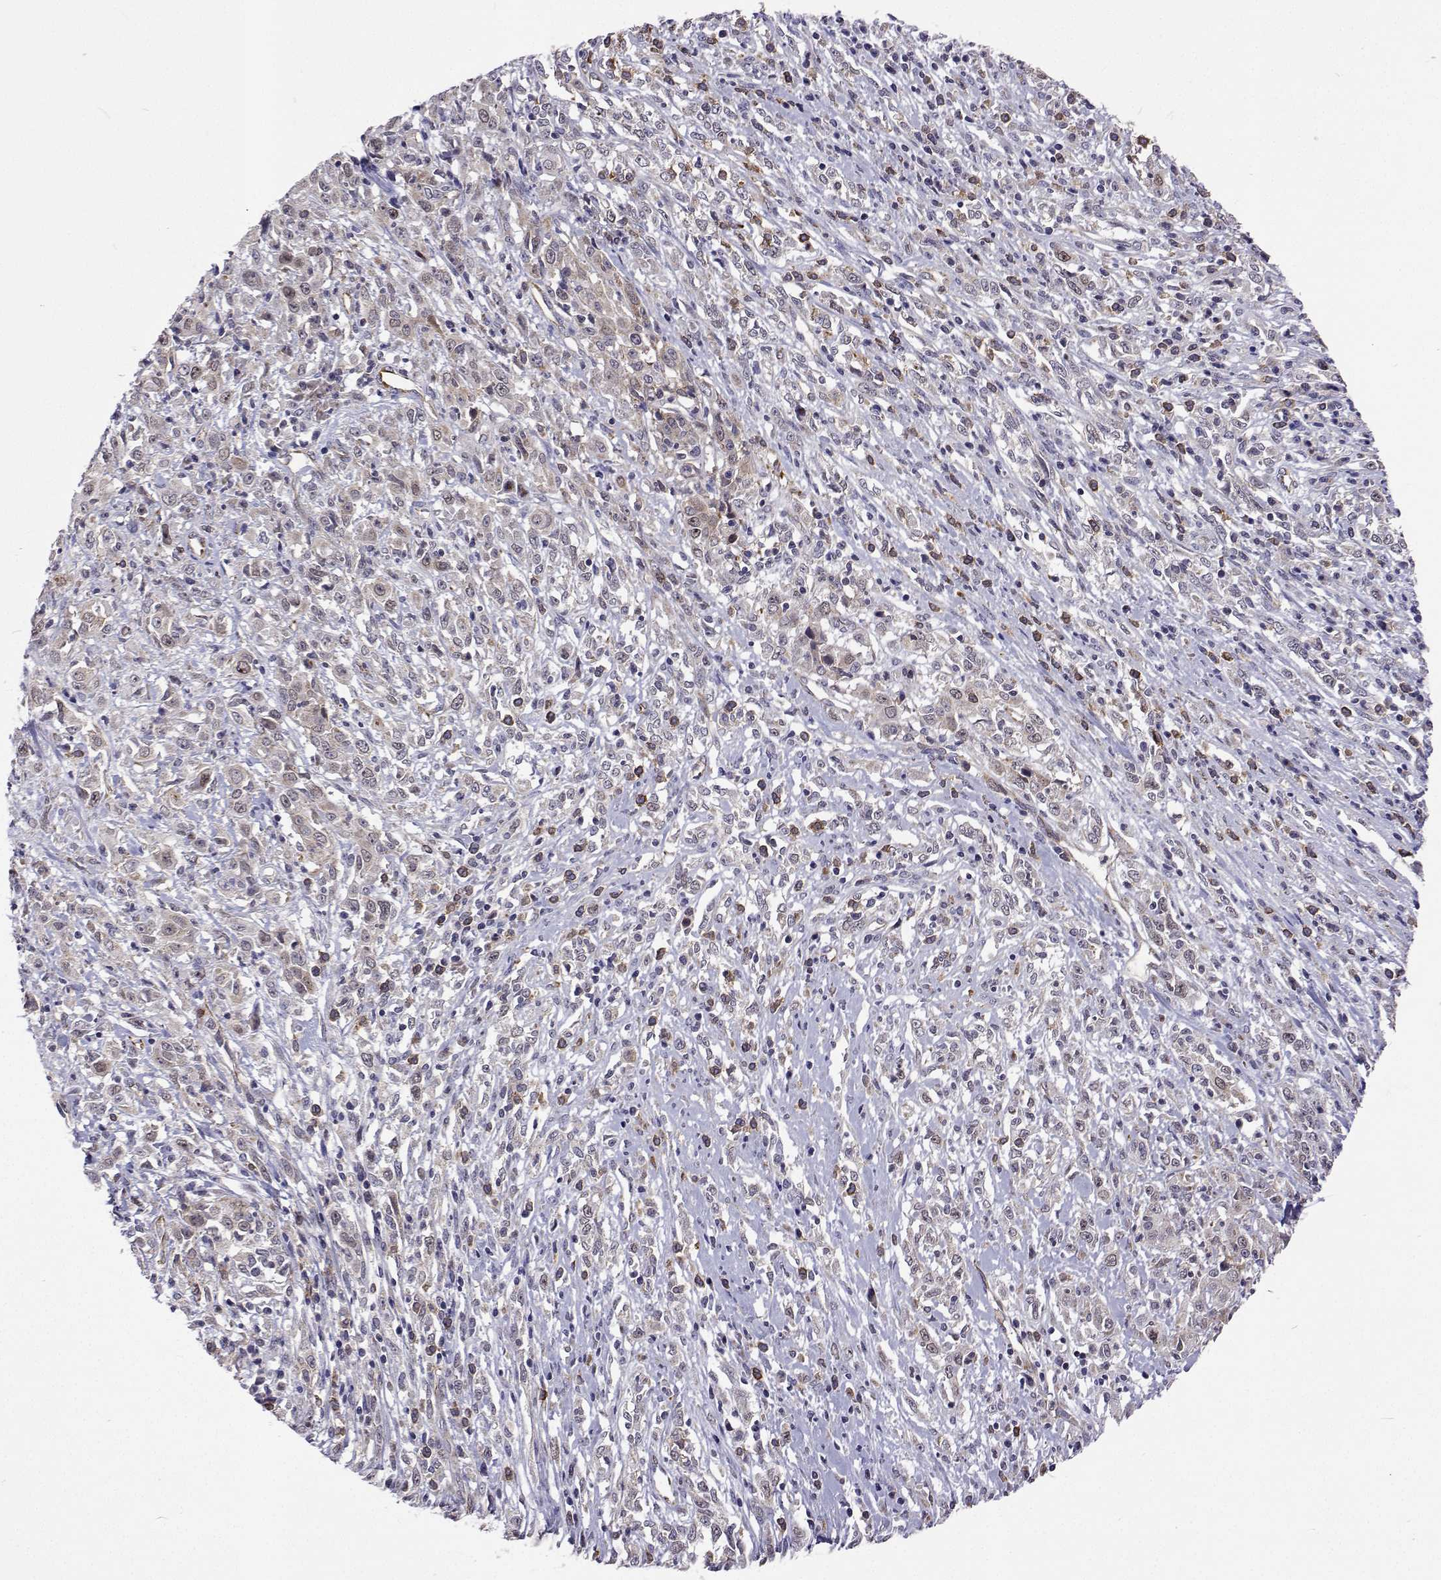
{"staining": {"intensity": "negative", "quantity": "none", "location": "none"}, "tissue": "cervical cancer", "cell_type": "Tumor cells", "image_type": "cancer", "snomed": [{"axis": "morphology", "description": "Adenocarcinoma, NOS"}, {"axis": "topography", "description": "Cervix"}], "caption": "An IHC photomicrograph of cervical cancer is shown. There is no staining in tumor cells of cervical cancer.", "gene": "DHTKD1", "patient": {"sex": "female", "age": 40}}